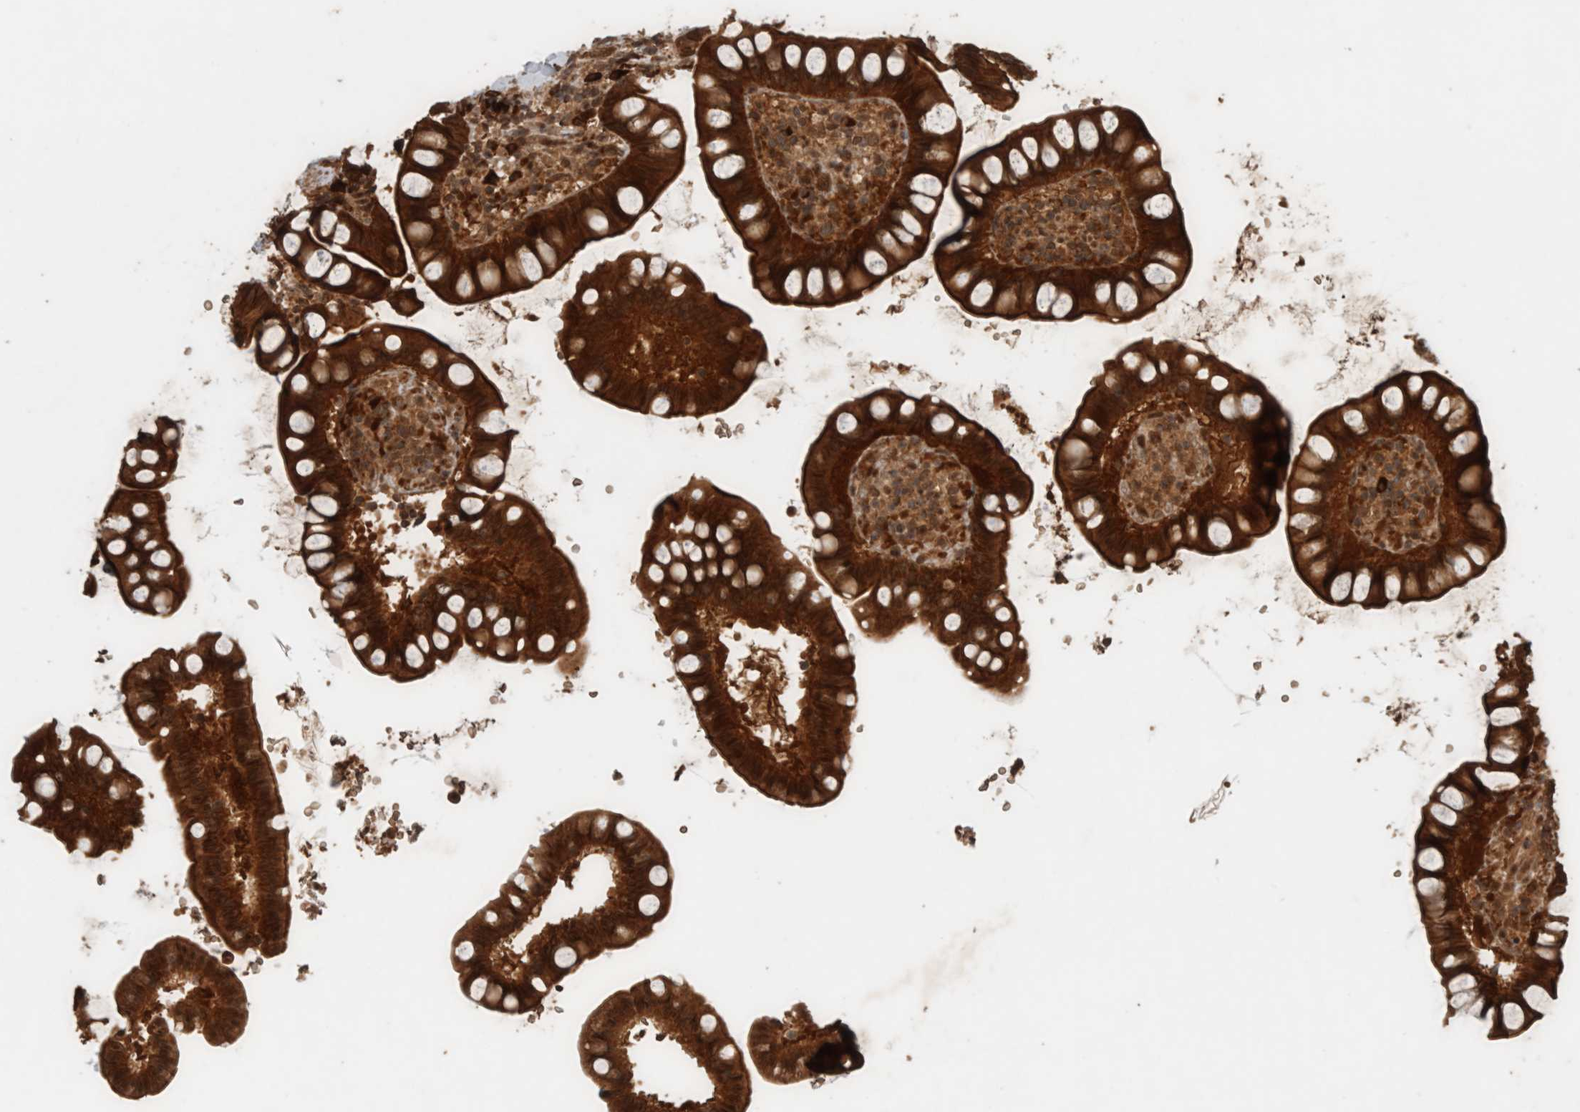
{"staining": {"intensity": "strong", "quantity": ">75%", "location": "cytoplasmic/membranous"}, "tissue": "small intestine", "cell_type": "Glandular cells", "image_type": "normal", "snomed": [{"axis": "morphology", "description": "Normal tissue, NOS"}, {"axis": "topography", "description": "Smooth muscle"}, {"axis": "topography", "description": "Small intestine"}], "caption": "An immunohistochemistry (IHC) image of benign tissue is shown. Protein staining in brown highlights strong cytoplasmic/membranous positivity in small intestine within glandular cells.", "gene": "CNTROB", "patient": {"sex": "female", "age": 84}}